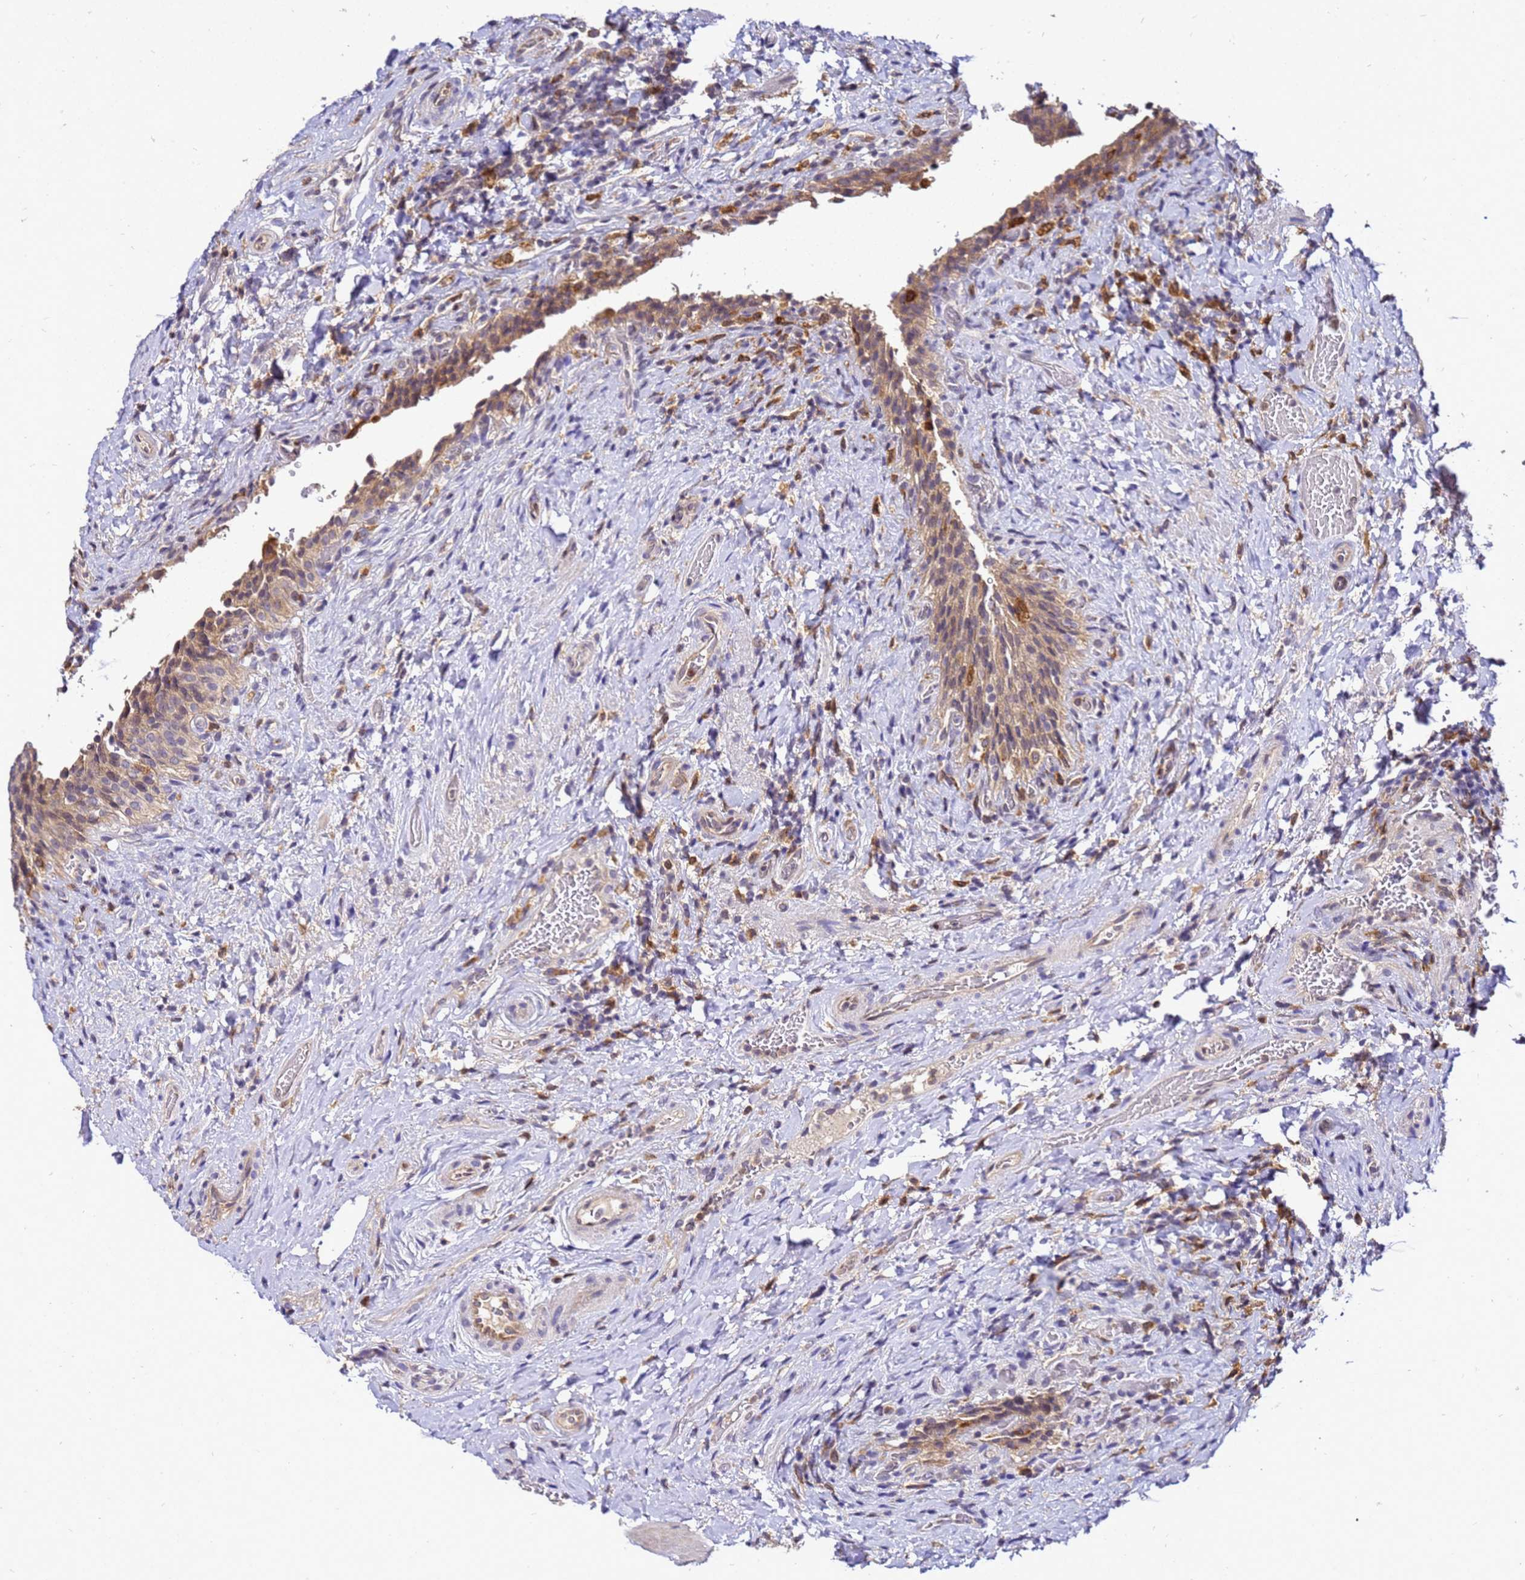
{"staining": {"intensity": "moderate", "quantity": ">75%", "location": "cytoplasmic/membranous"}, "tissue": "urinary bladder", "cell_type": "Urothelial cells", "image_type": "normal", "snomed": [{"axis": "morphology", "description": "Normal tissue, NOS"}, {"axis": "morphology", "description": "Inflammation, NOS"}, {"axis": "topography", "description": "Urinary bladder"}], "caption": "DAB (3,3'-diaminobenzidine) immunohistochemical staining of normal urinary bladder exhibits moderate cytoplasmic/membranous protein expression in about >75% of urothelial cells.", "gene": "ADPGK", "patient": {"sex": "male", "age": 64}}